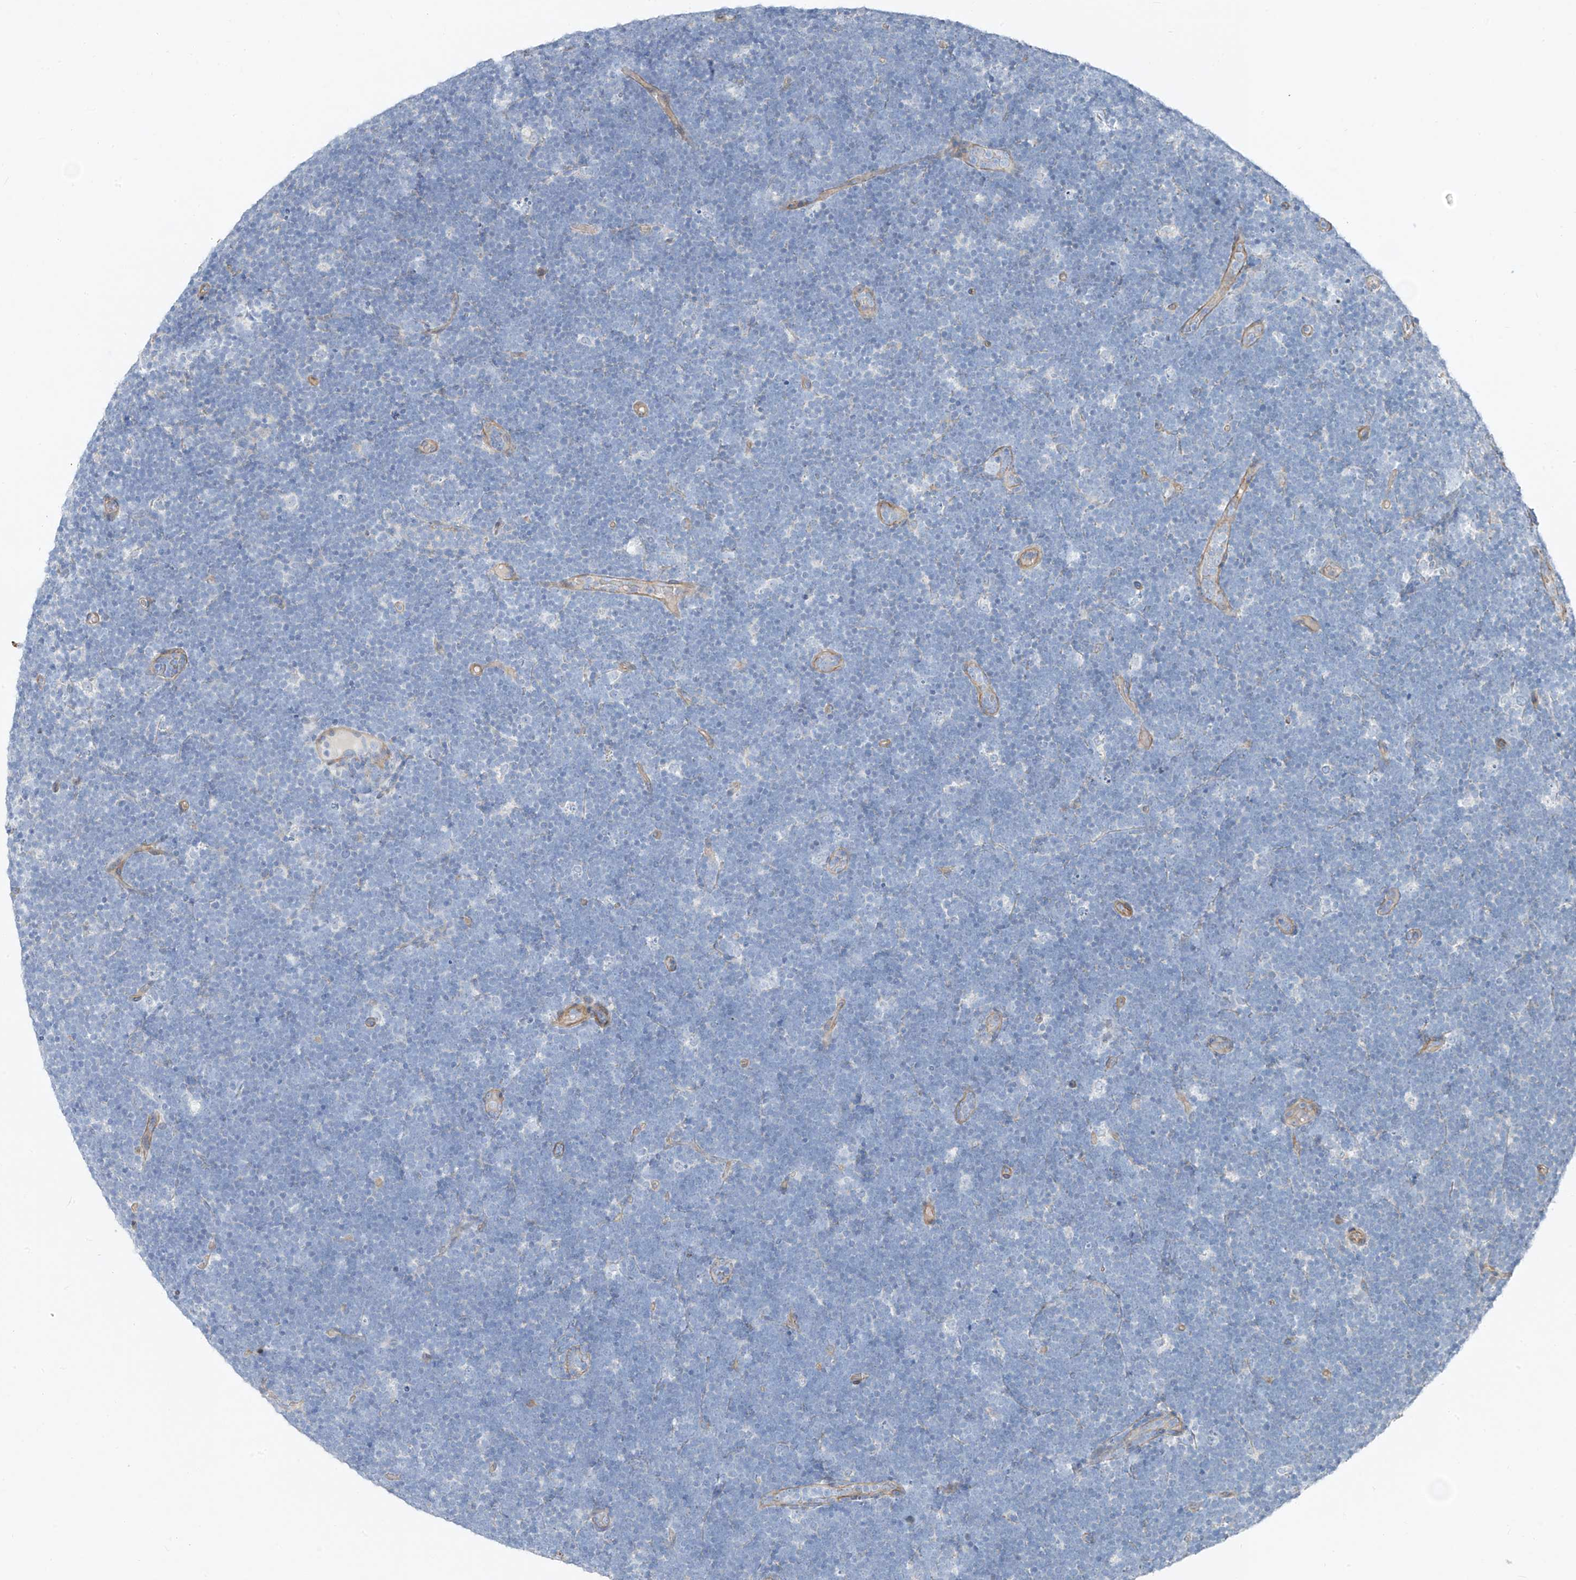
{"staining": {"intensity": "negative", "quantity": "none", "location": "none"}, "tissue": "lymphoma", "cell_type": "Tumor cells", "image_type": "cancer", "snomed": [{"axis": "morphology", "description": "Malignant lymphoma, non-Hodgkin's type, High grade"}, {"axis": "topography", "description": "Lymph node"}], "caption": "Protein analysis of lymphoma displays no significant positivity in tumor cells. (Stains: DAB immunohistochemistry (IHC) with hematoxylin counter stain, Microscopy: brightfield microscopy at high magnification).", "gene": "TNS2", "patient": {"sex": "male", "age": 13}}